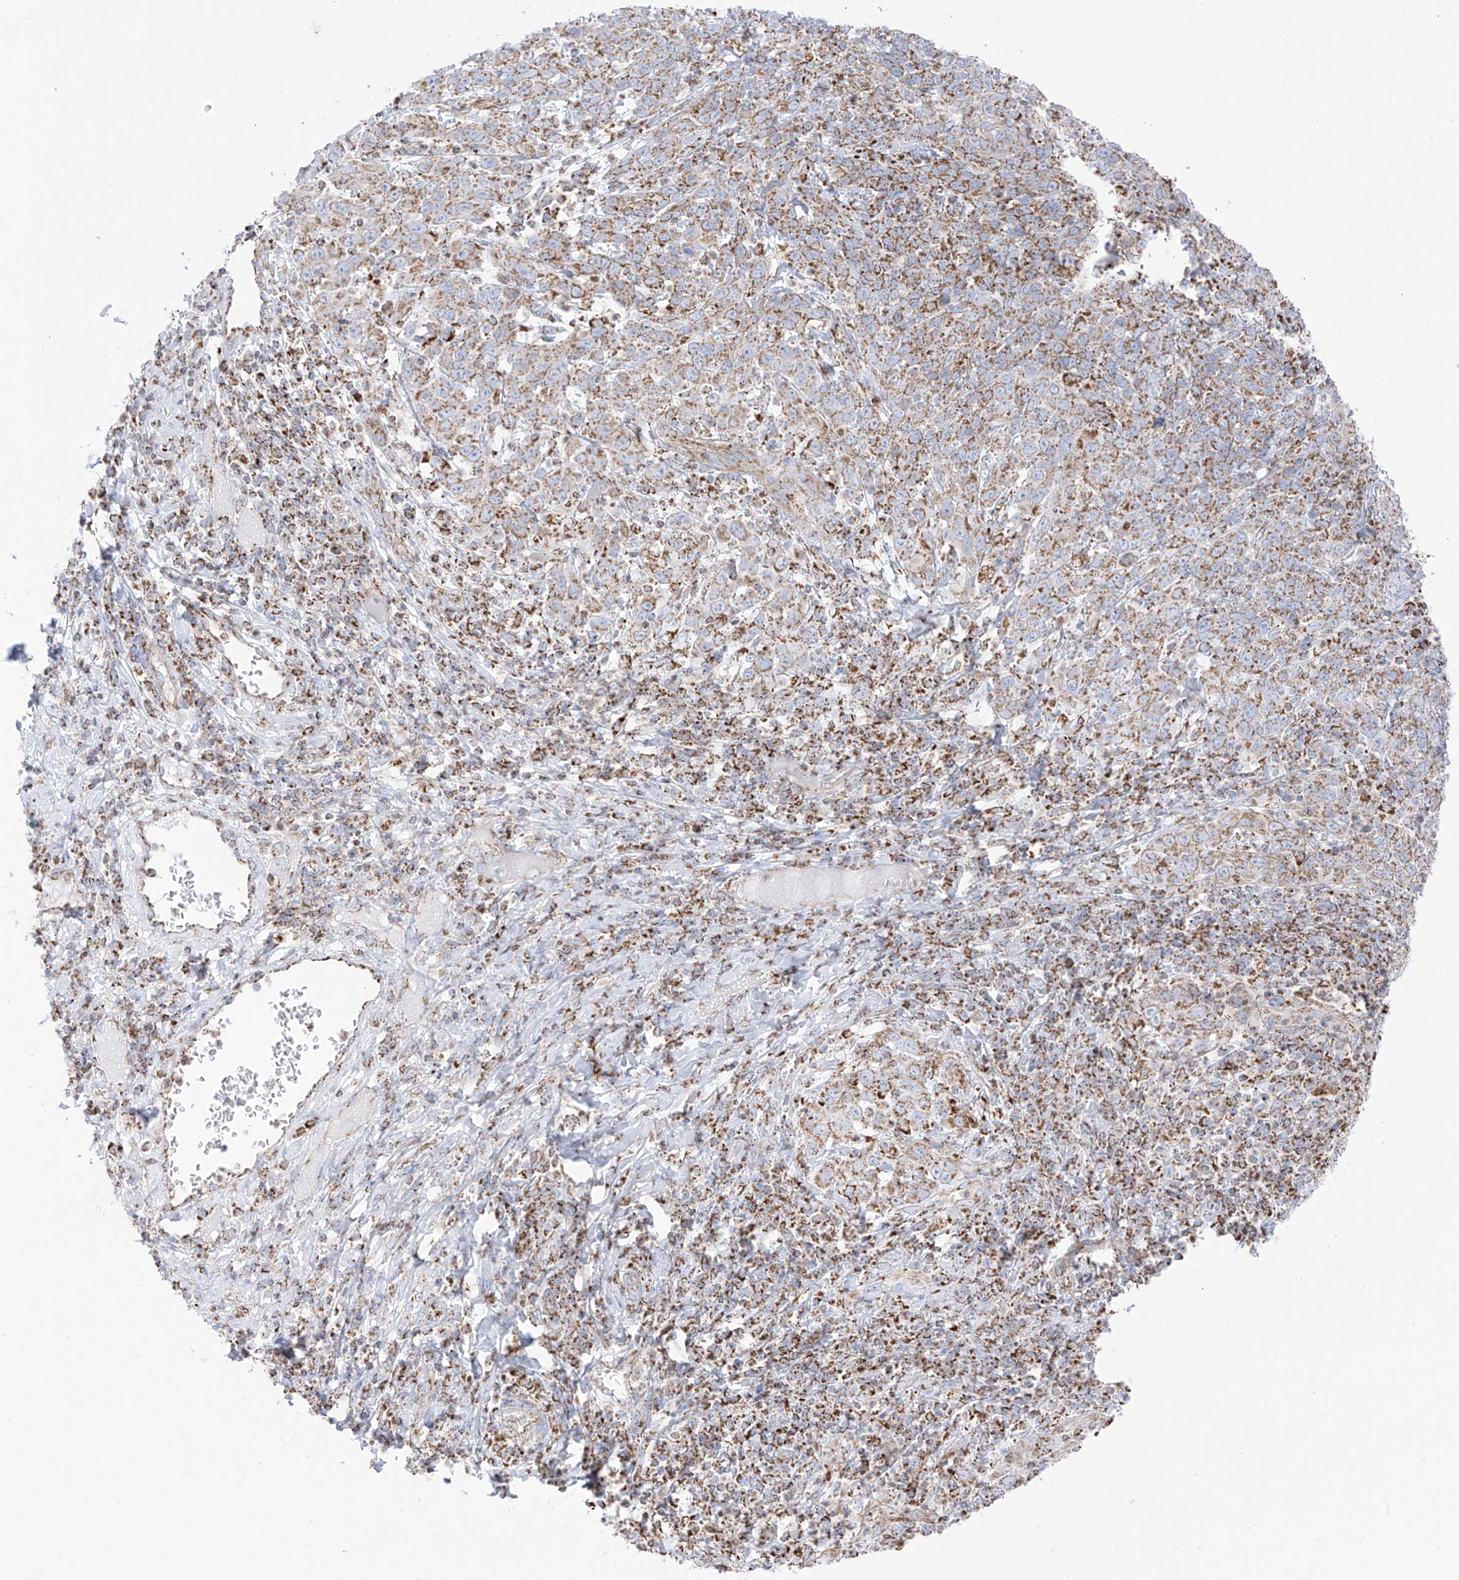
{"staining": {"intensity": "moderate", "quantity": ">75%", "location": "cytoplasmic/membranous"}, "tissue": "cervical cancer", "cell_type": "Tumor cells", "image_type": "cancer", "snomed": [{"axis": "morphology", "description": "Squamous cell carcinoma, NOS"}, {"axis": "topography", "description": "Cervix"}], "caption": "Immunohistochemical staining of cervical squamous cell carcinoma exhibits medium levels of moderate cytoplasmic/membranous protein staining in approximately >75% of tumor cells.", "gene": "XKR3", "patient": {"sex": "female", "age": 46}}